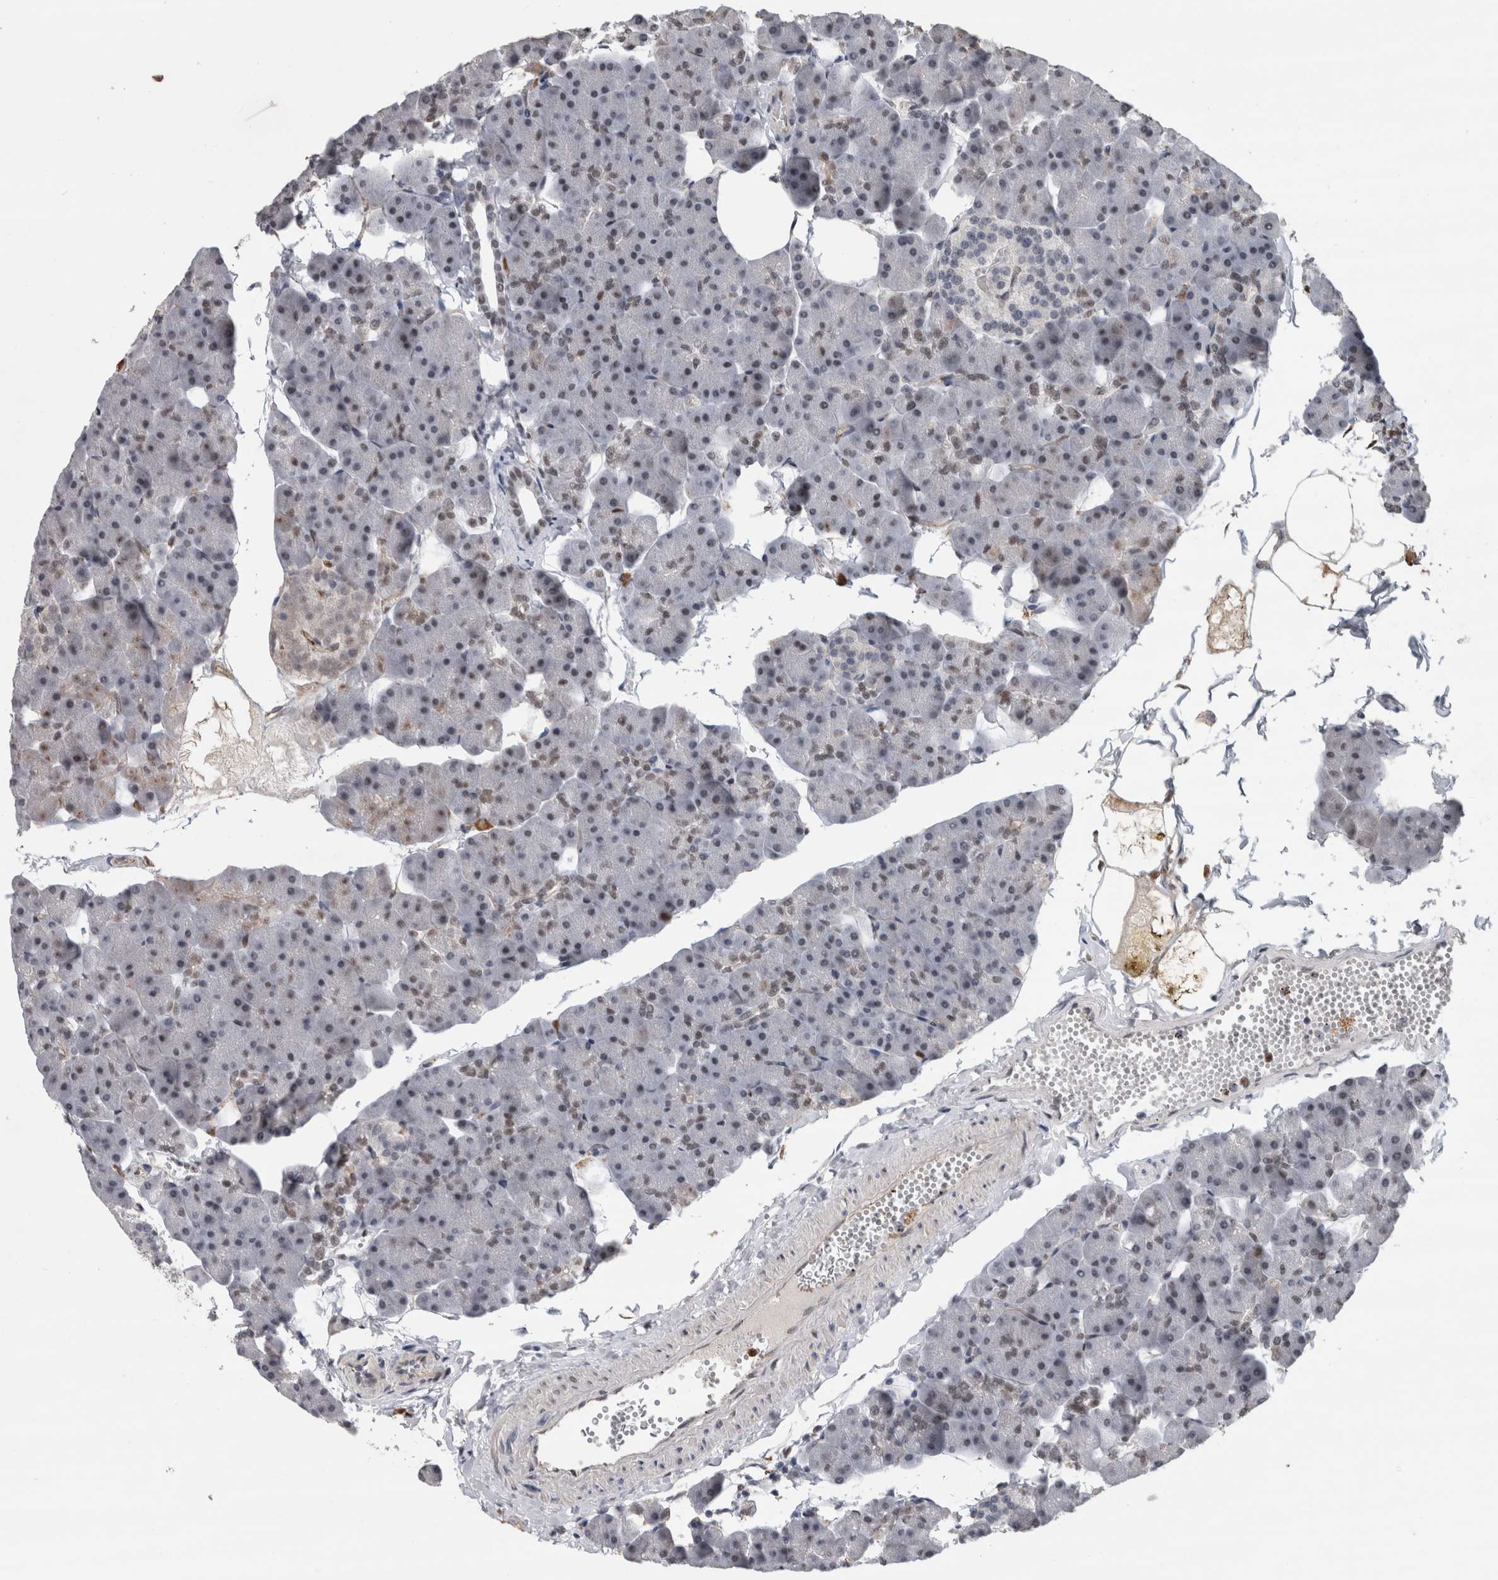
{"staining": {"intensity": "moderate", "quantity": "<25%", "location": "nuclear"}, "tissue": "pancreas", "cell_type": "Exocrine glandular cells", "image_type": "normal", "snomed": [{"axis": "morphology", "description": "Normal tissue, NOS"}, {"axis": "topography", "description": "Pancreas"}], "caption": "Protein staining exhibits moderate nuclear positivity in approximately <25% of exocrine glandular cells in normal pancreas.", "gene": "POLD2", "patient": {"sex": "male", "age": 35}}